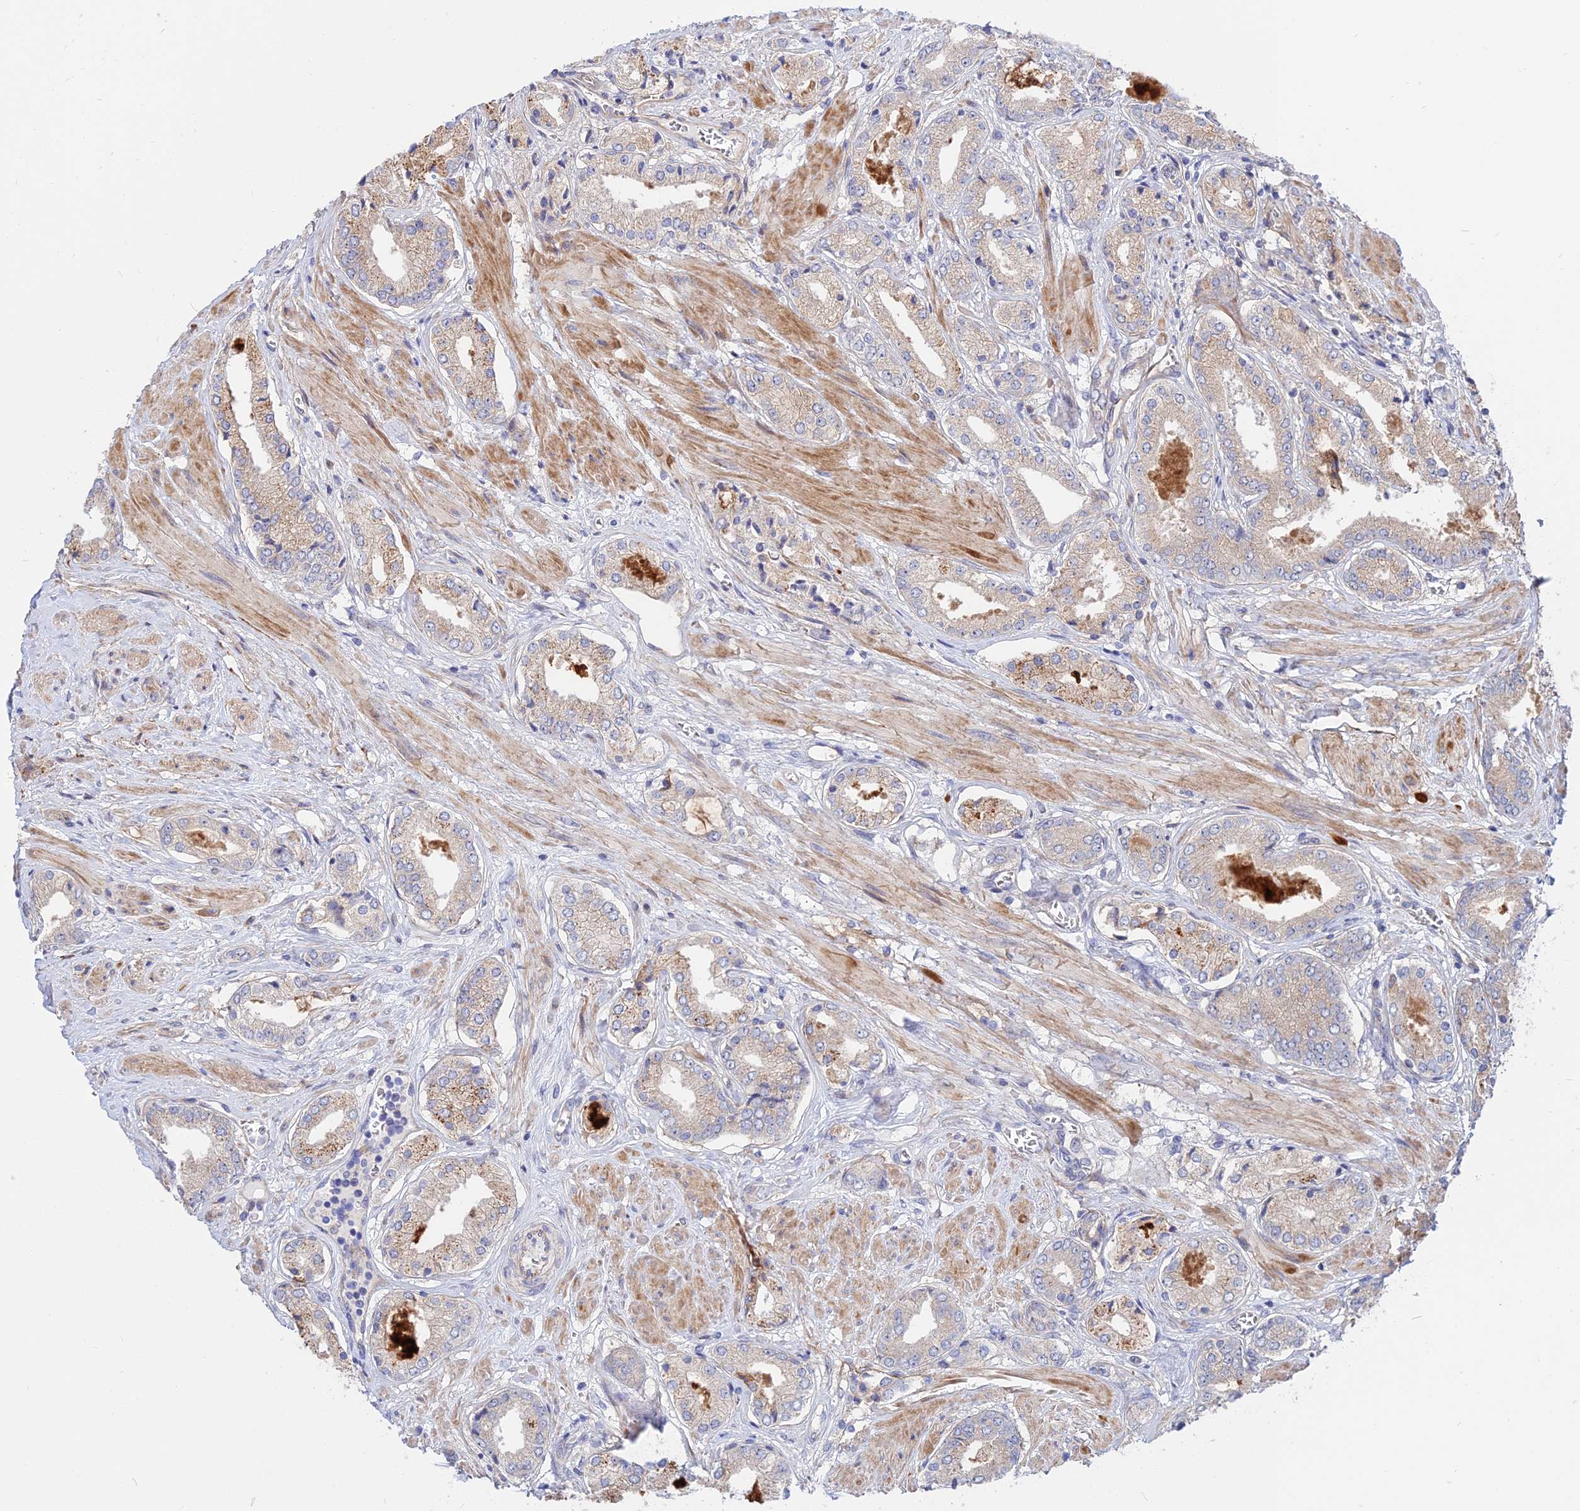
{"staining": {"intensity": "weak", "quantity": "<25%", "location": "cytoplasmic/membranous"}, "tissue": "prostate cancer", "cell_type": "Tumor cells", "image_type": "cancer", "snomed": [{"axis": "morphology", "description": "Adenocarcinoma, High grade"}, {"axis": "topography", "description": "Prostate and seminal vesicle, NOS"}], "caption": "This is an immunohistochemistry (IHC) image of human prostate cancer. There is no staining in tumor cells.", "gene": "TRIM43B", "patient": {"sex": "male", "age": 64}}